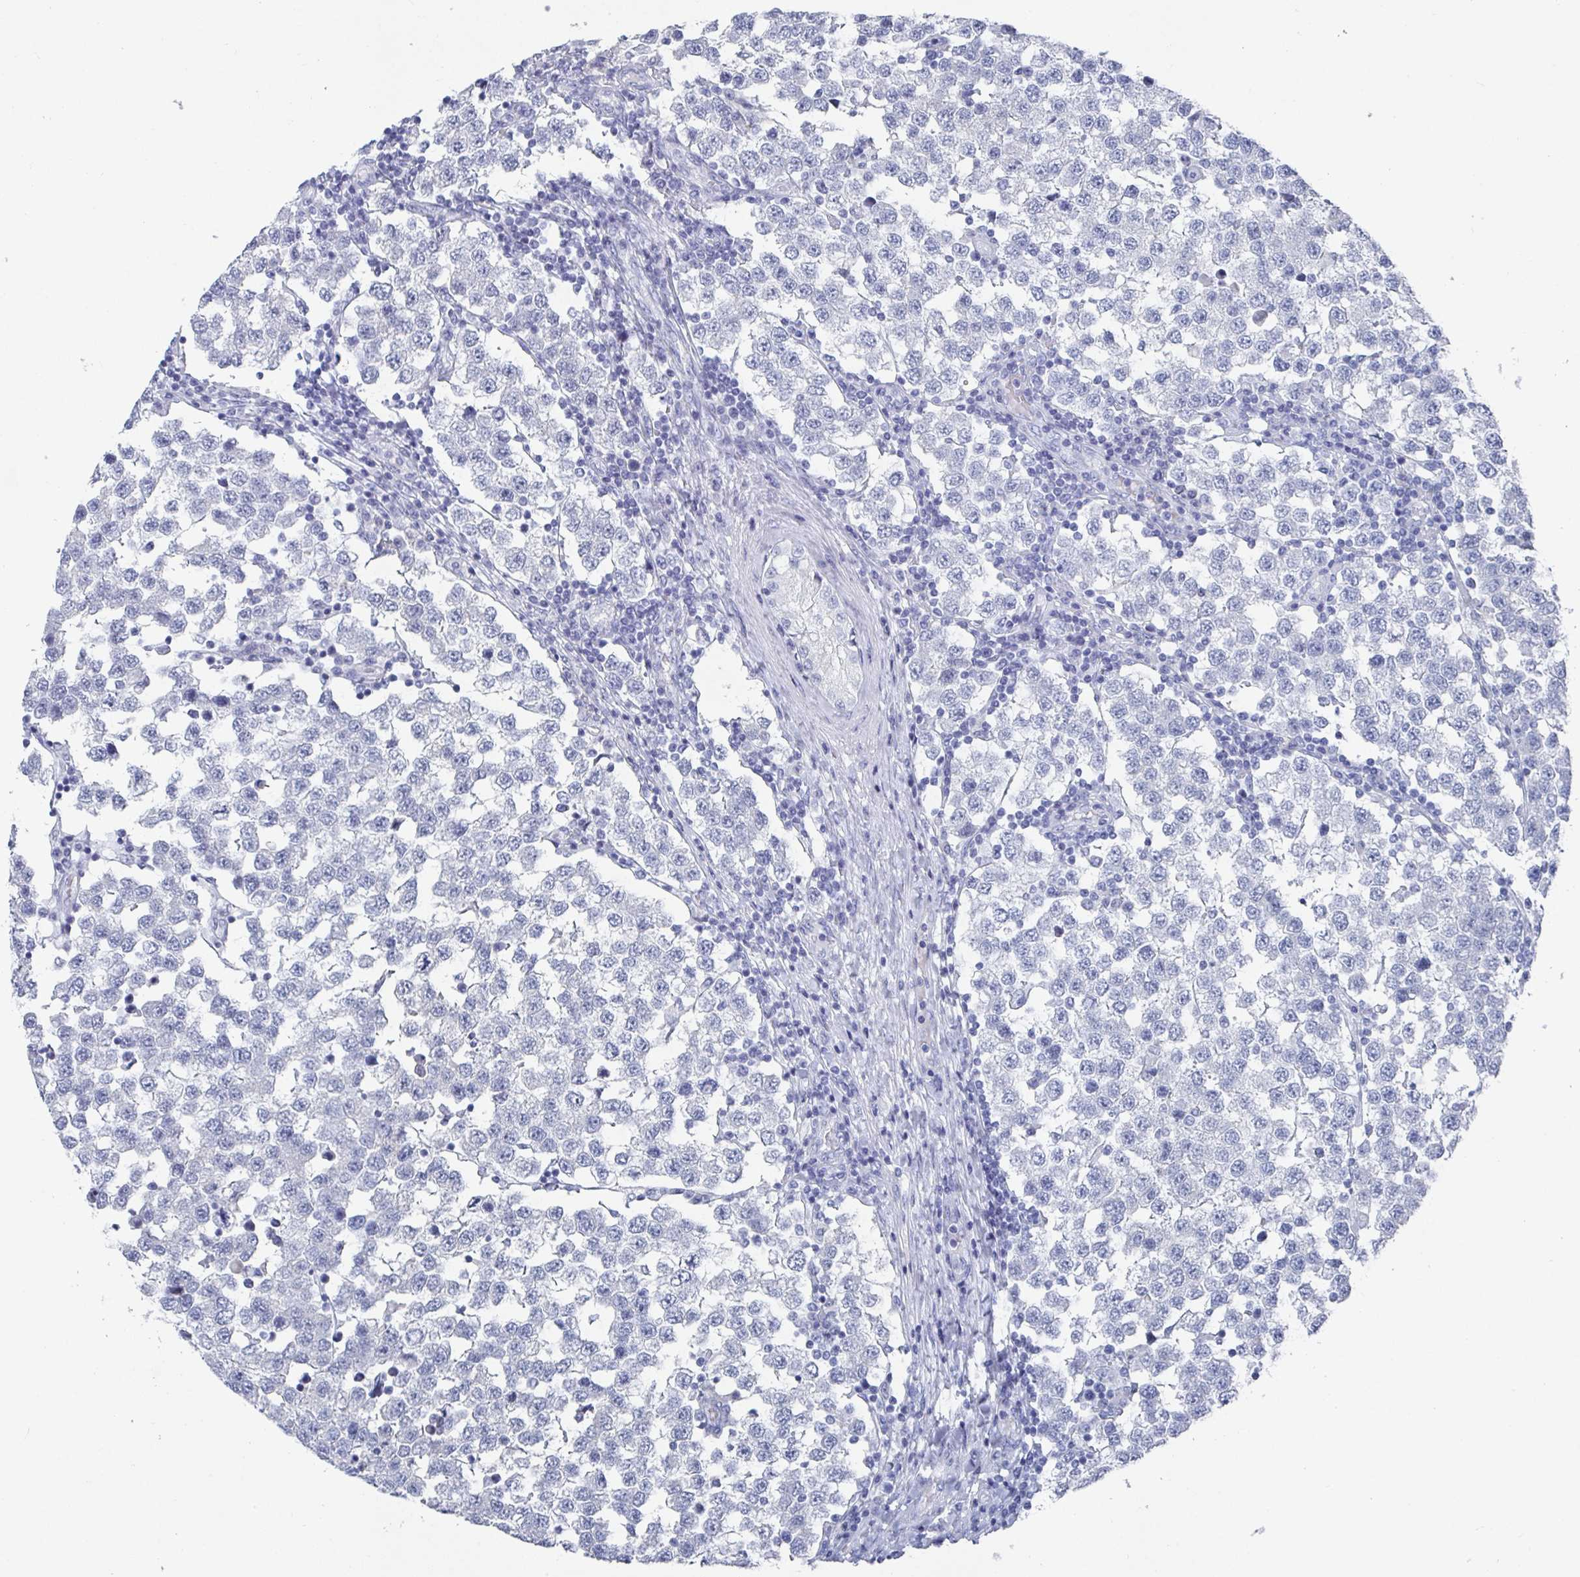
{"staining": {"intensity": "negative", "quantity": "none", "location": "none"}, "tissue": "testis cancer", "cell_type": "Tumor cells", "image_type": "cancer", "snomed": [{"axis": "morphology", "description": "Seminoma, NOS"}, {"axis": "topography", "description": "Testis"}], "caption": "Immunohistochemistry (IHC) image of neoplastic tissue: seminoma (testis) stained with DAB (3,3'-diaminobenzidine) displays no significant protein staining in tumor cells.", "gene": "CAMKV", "patient": {"sex": "male", "age": 34}}